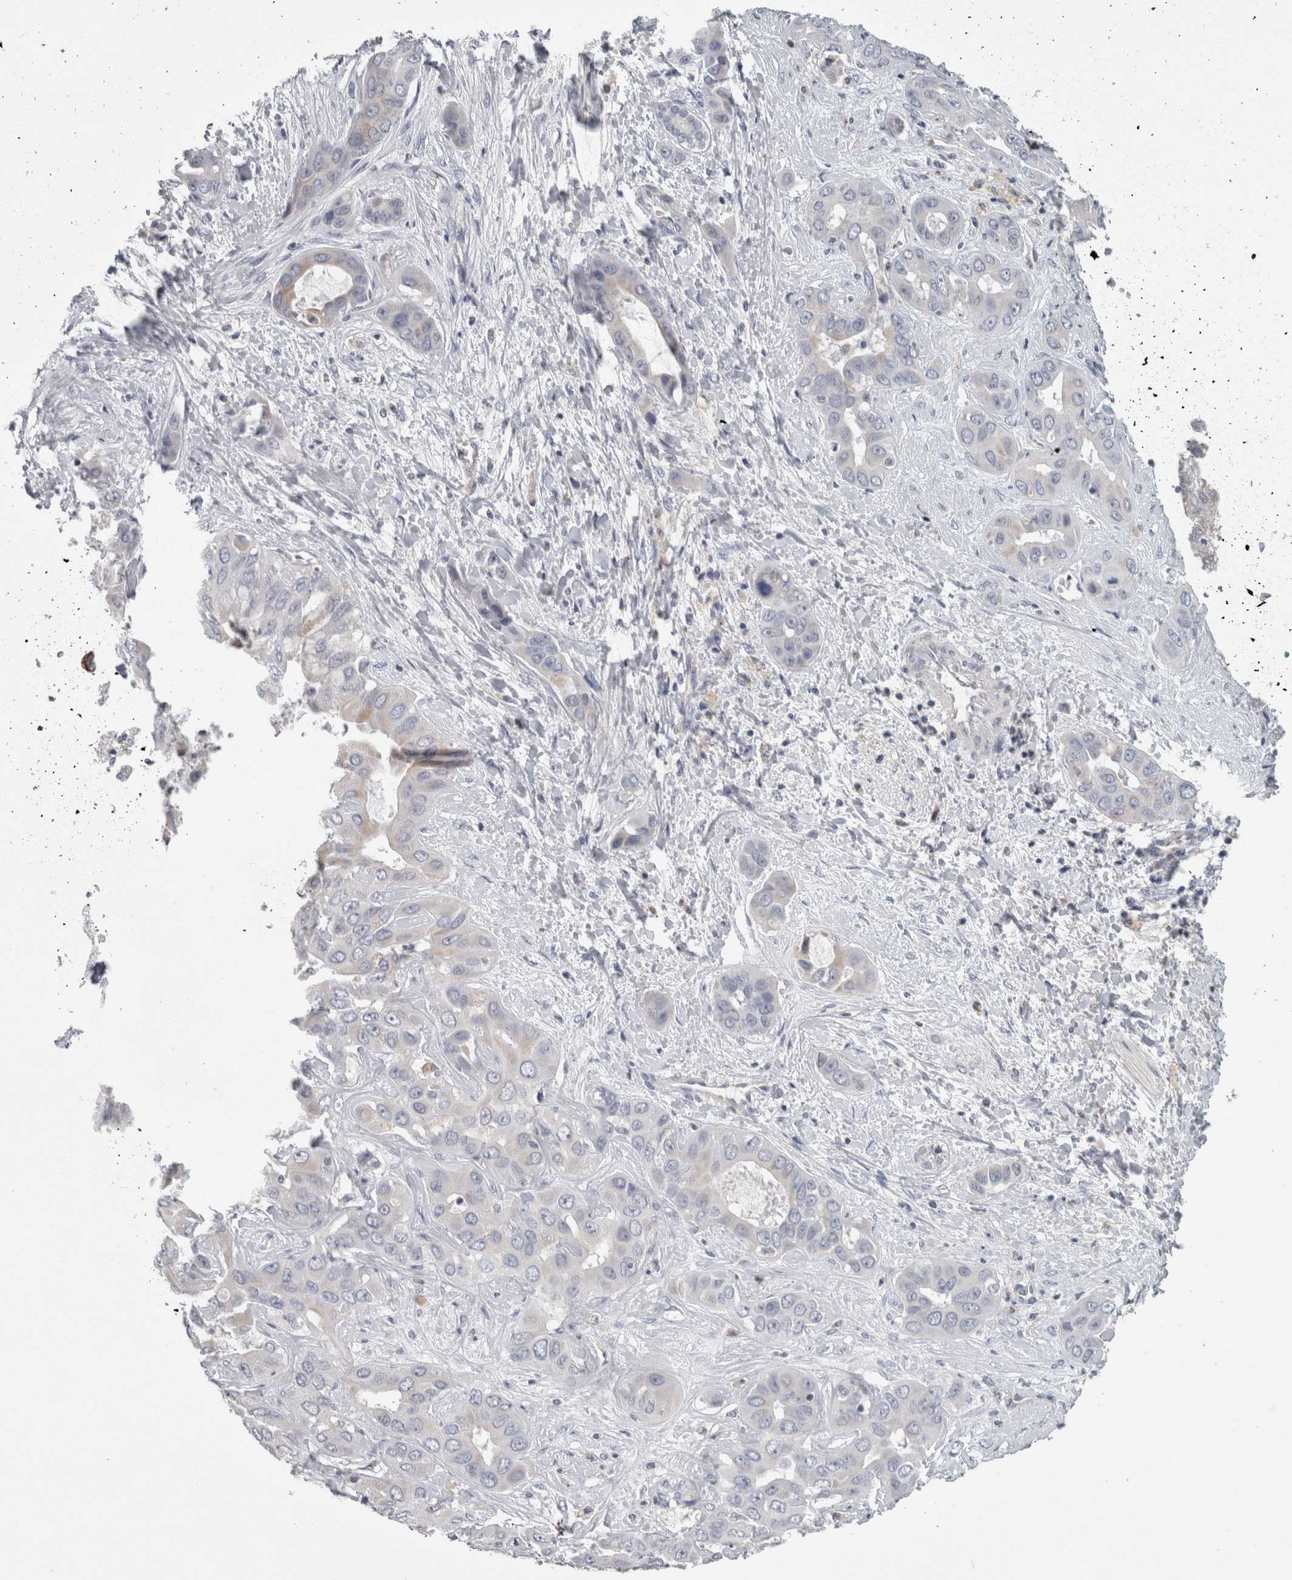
{"staining": {"intensity": "moderate", "quantity": "<25%", "location": "cytoplasmic/membranous"}, "tissue": "liver cancer", "cell_type": "Tumor cells", "image_type": "cancer", "snomed": [{"axis": "morphology", "description": "Cholangiocarcinoma"}, {"axis": "topography", "description": "Liver"}], "caption": "IHC histopathology image of human liver cancer (cholangiocarcinoma) stained for a protein (brown), which exhibits low levels of moderate cytoplasmic/membranous positivity in about <25% of tumor cells.", "gene": "TCAP", "patient": {"sex": "female", "age": 52}}